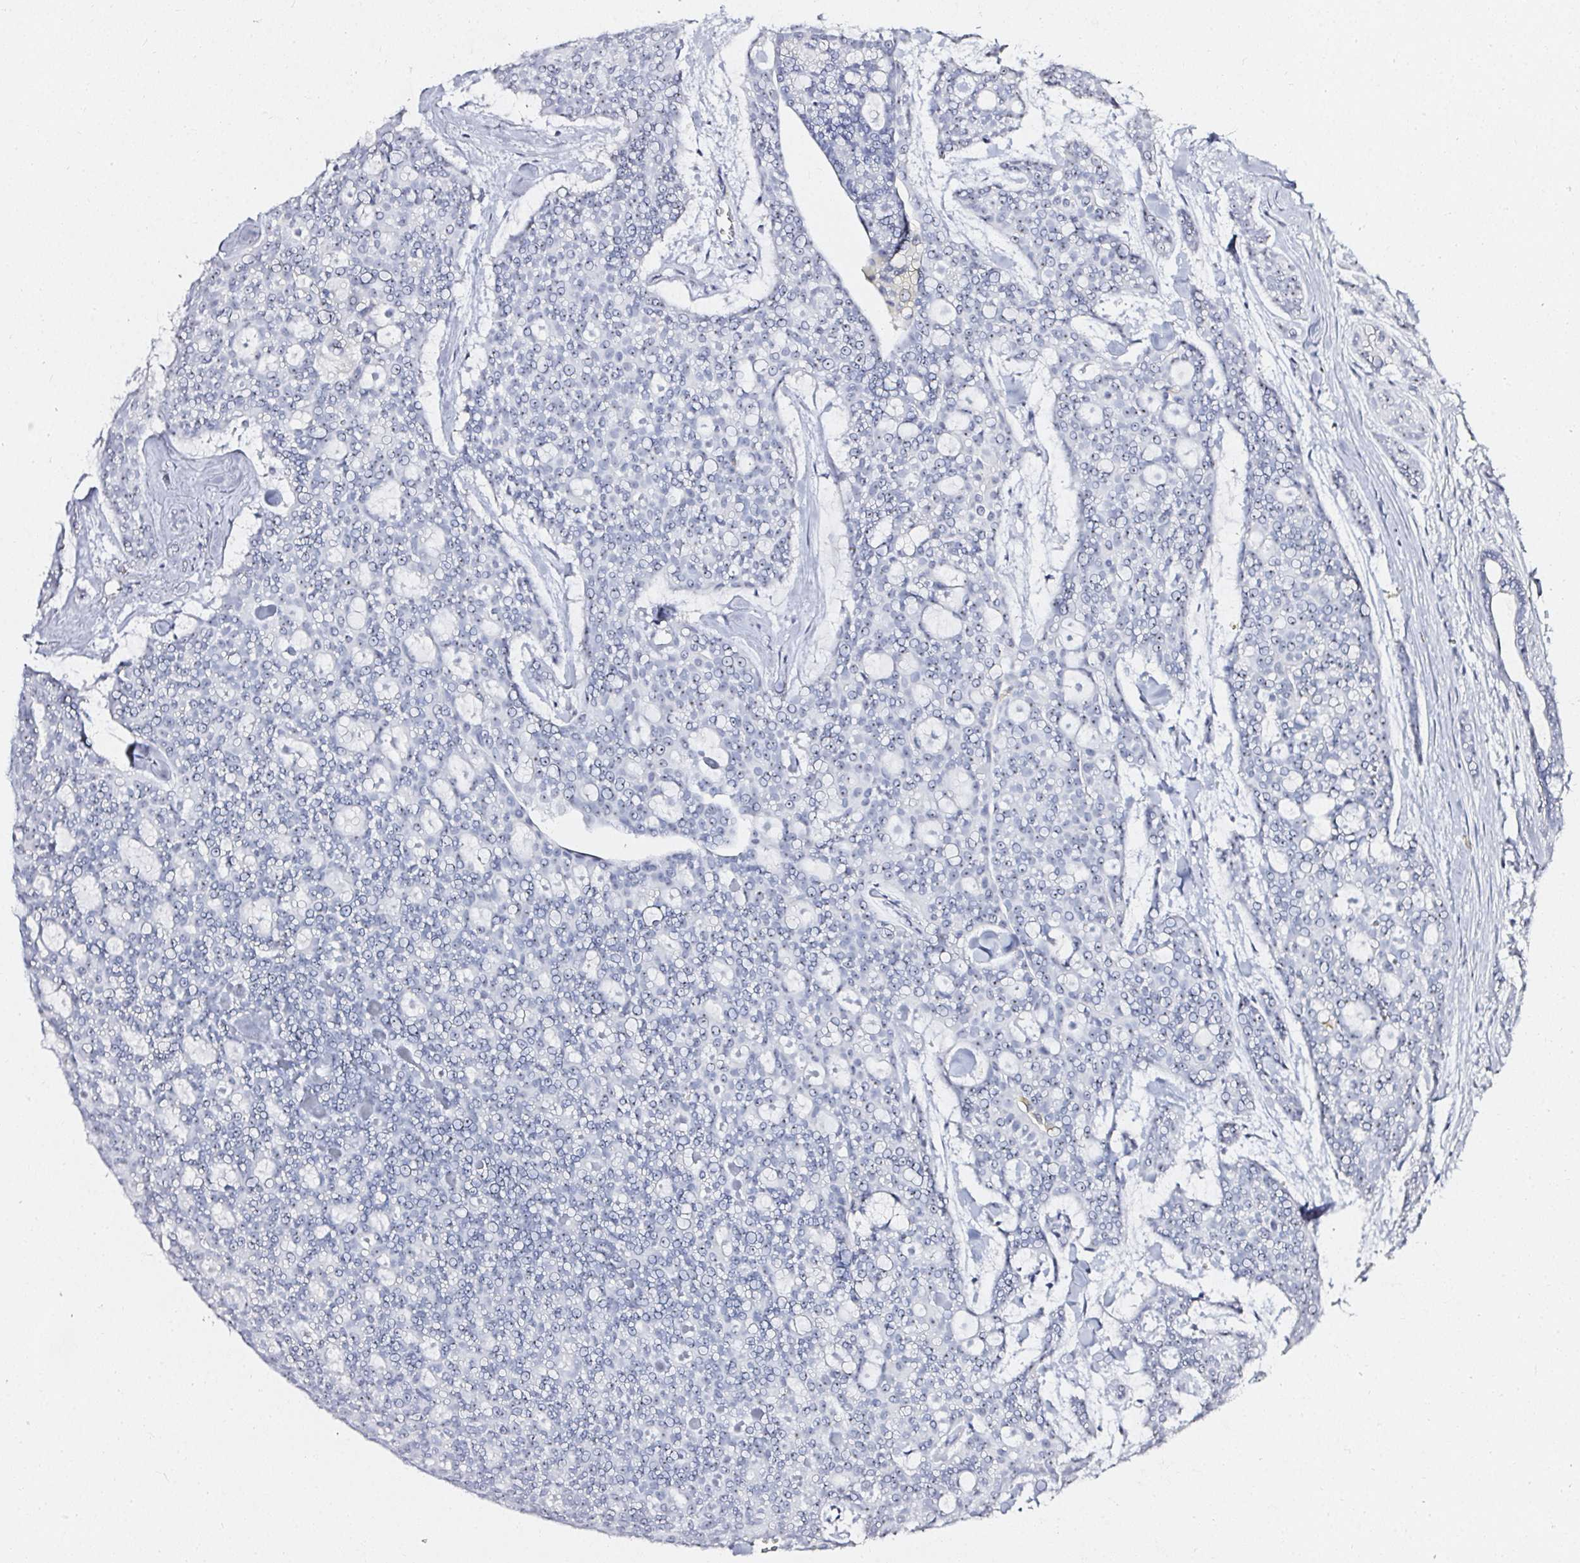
{"staining": {"intensity": "negative", "quantity": "none", "location": "none"}, "tissue": "head and neck cancer", "cell_type": "Tumor cells", "image_type": "cancer", "snomed": [{"axis": "morphology", "description": "Adenocarcinoma, NOS"}, {"axis": "topography", "description": "Head-Neck"}], "caption": "DAB (3,3'-diaminobenzidine) immunohistochemical staining of human head and neck adenocarcinoma exhibits no significant staining in tumor cells.", "gene": "ACAN", "patient": {"sex": "male", "age": 66}}